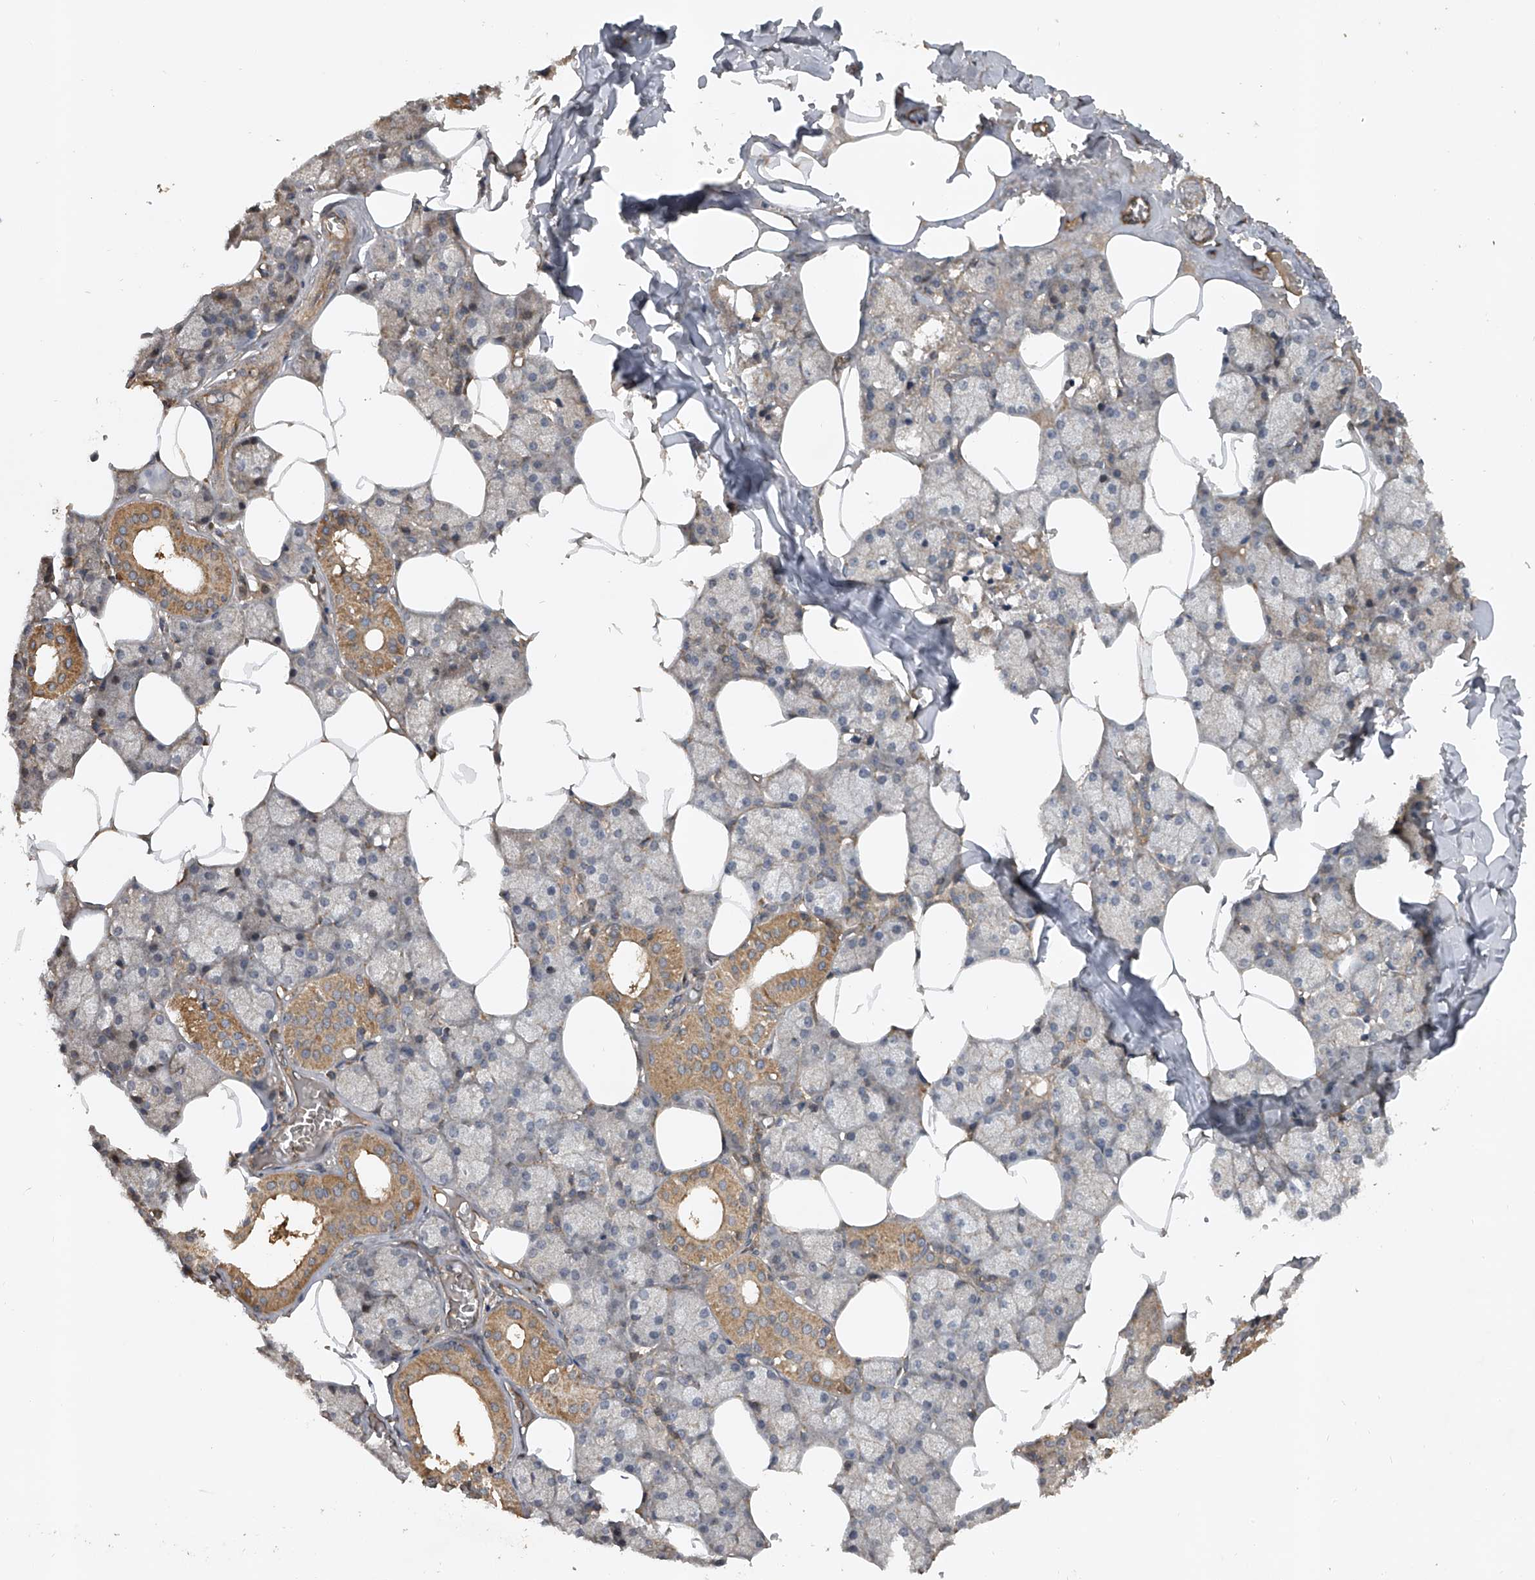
{"staining": {"intensity": "moderate", "quantity": "<25%", "location": "cytoplasmic/membranous"}, "tissue": "salivary gland", "cell_type": "Glandular cells", "image_type": "normal", "snomed": [{"axis": "morphology", "description": "Normal tissue, NOS"}, {"axis": "topography", "description": "Salivary gland"}], "caption": "DAB (3,3'-diaminobenzidine) immunohistochemical staining of benign human salivary gland demonstrates moderate cytoplasmic/membranous protein expression in approximately <25% of glandular cells.", "gene": "NFS1", "patient": {"sex": "male", "age": 62}}